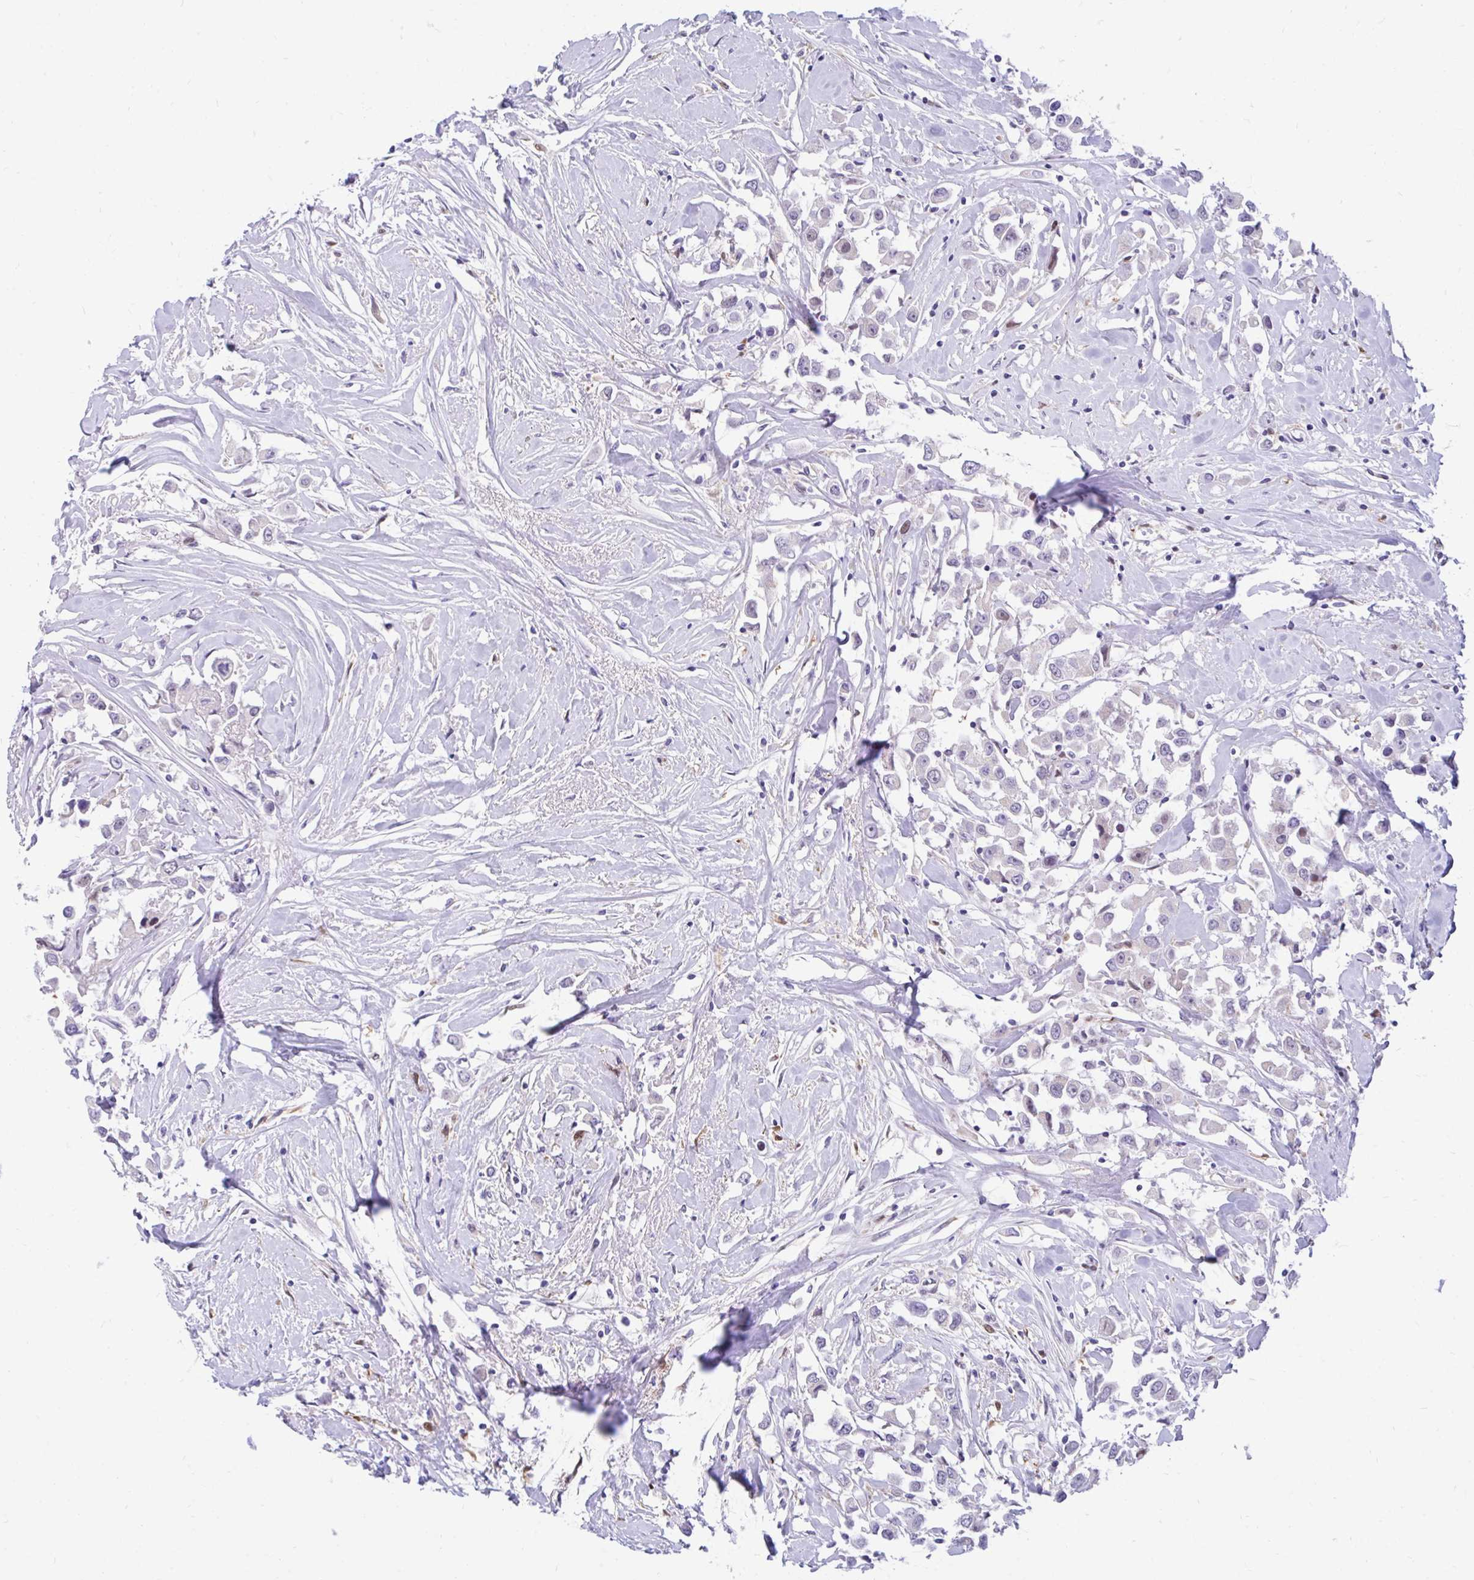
{"staining": {"intensity": "negative", "quantity": "none", "location": "none"}, "tissue": "breast cancer", "cell_type": "Tumor cells", "image_type": "cancer", "snomed": [{"axis": "morphology", "description": "Duct carcinoma"}, {"axis": "topography", "description": "Breast"}], "caption": "Tumor cells are negative for protein expression in human breast intraductal carcinoma.", "gene": "GLB1L2", "patient": {"sex": "female", "age": 61}}